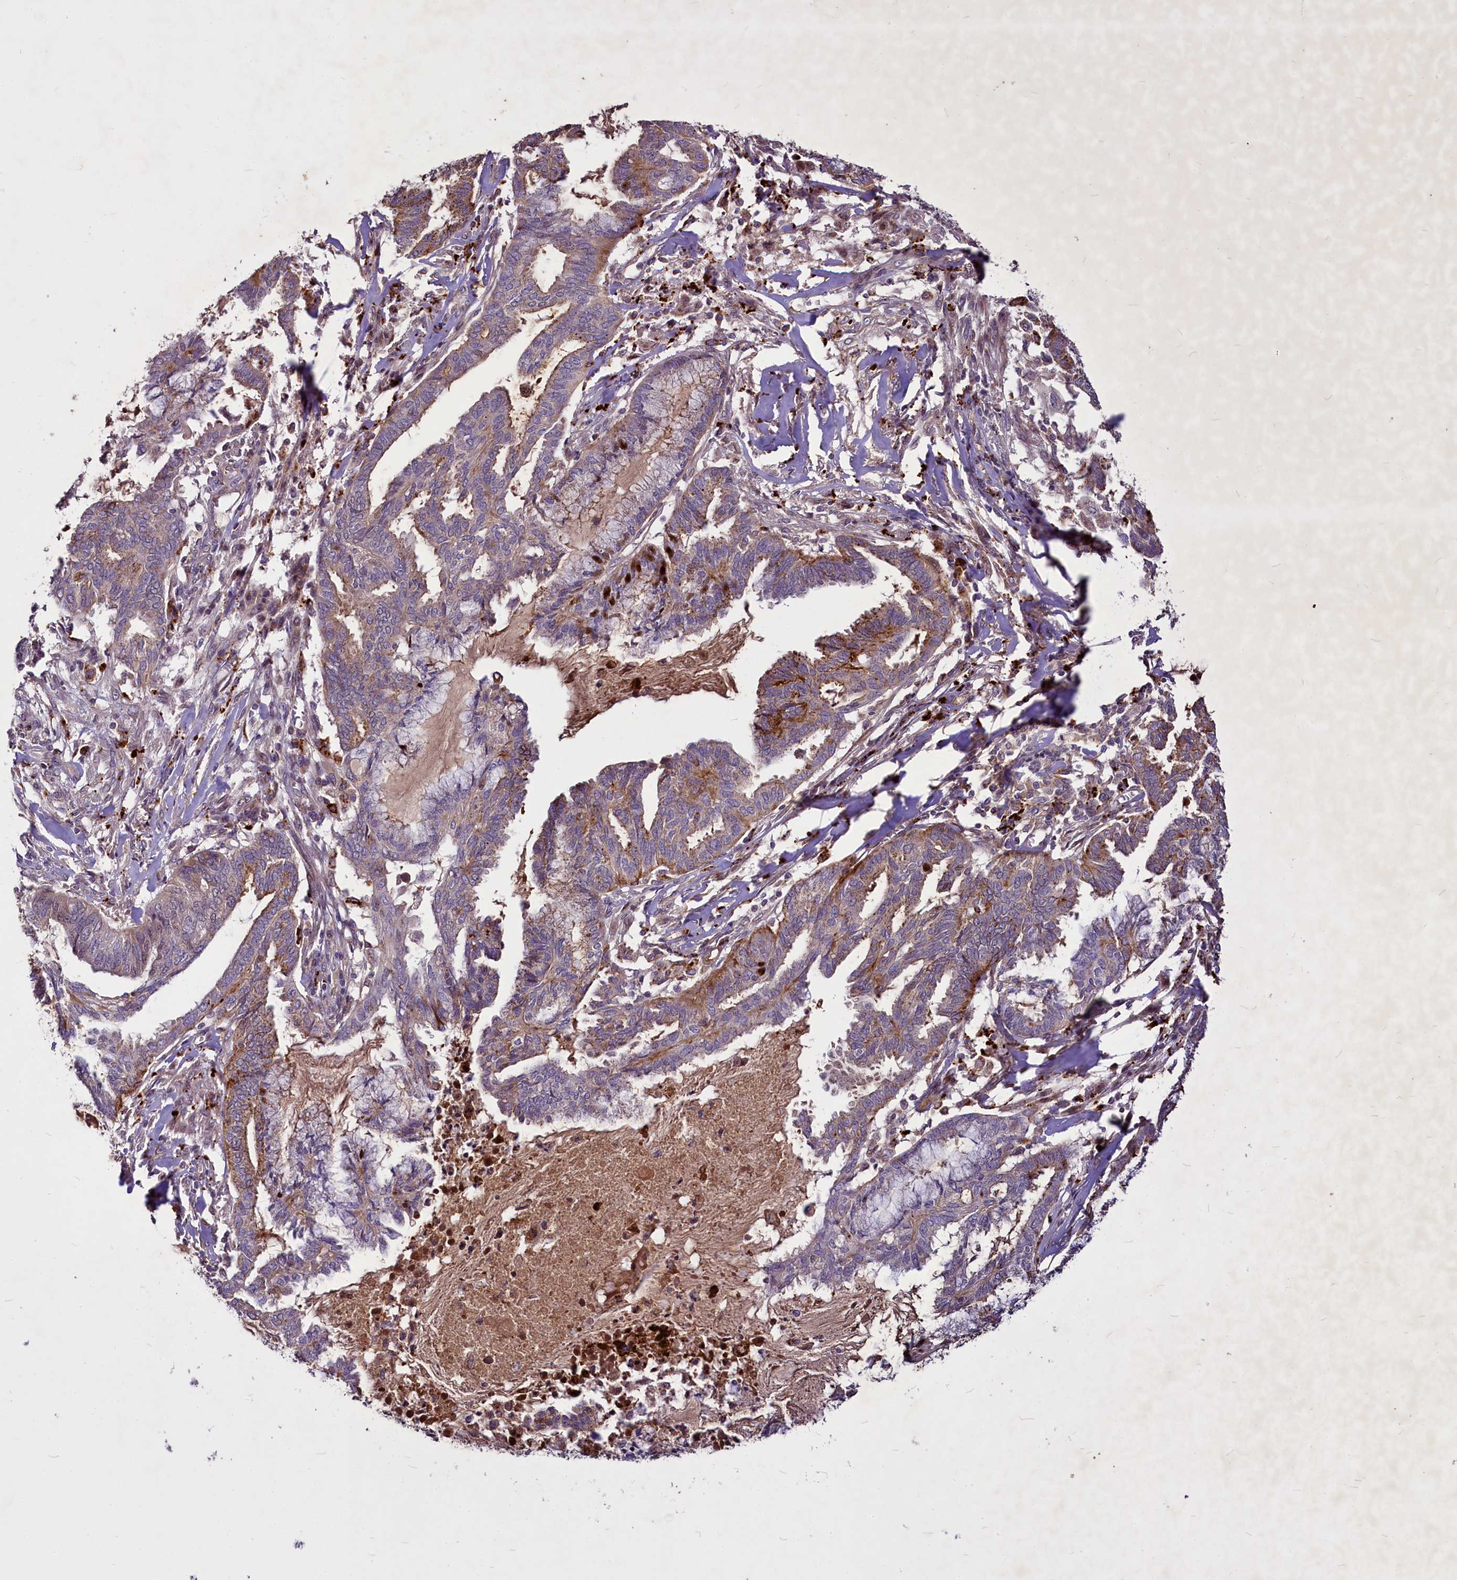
{"staining": {"intensity": "weak", "quantity": "25%-75%", "location": "cytoplasmic/membranous"}, "tissue": "endometrial cancer", "cell_type": "Tumor cells", "image_type": "cancer", "snomed": [{"axis": "morphology", "description": "Adenocarcinoma, NOS"}, {"axis": "topography", "description": "Endometrium"}], "caption": "Endometrial cancer stained for a protein (brown) demonstrates weak cytoplasmic/membranous positive staining in about 25%-75% of tumor cells.", "gene": "C11orf86", "patient": {"sex": "female", "age": 86}}